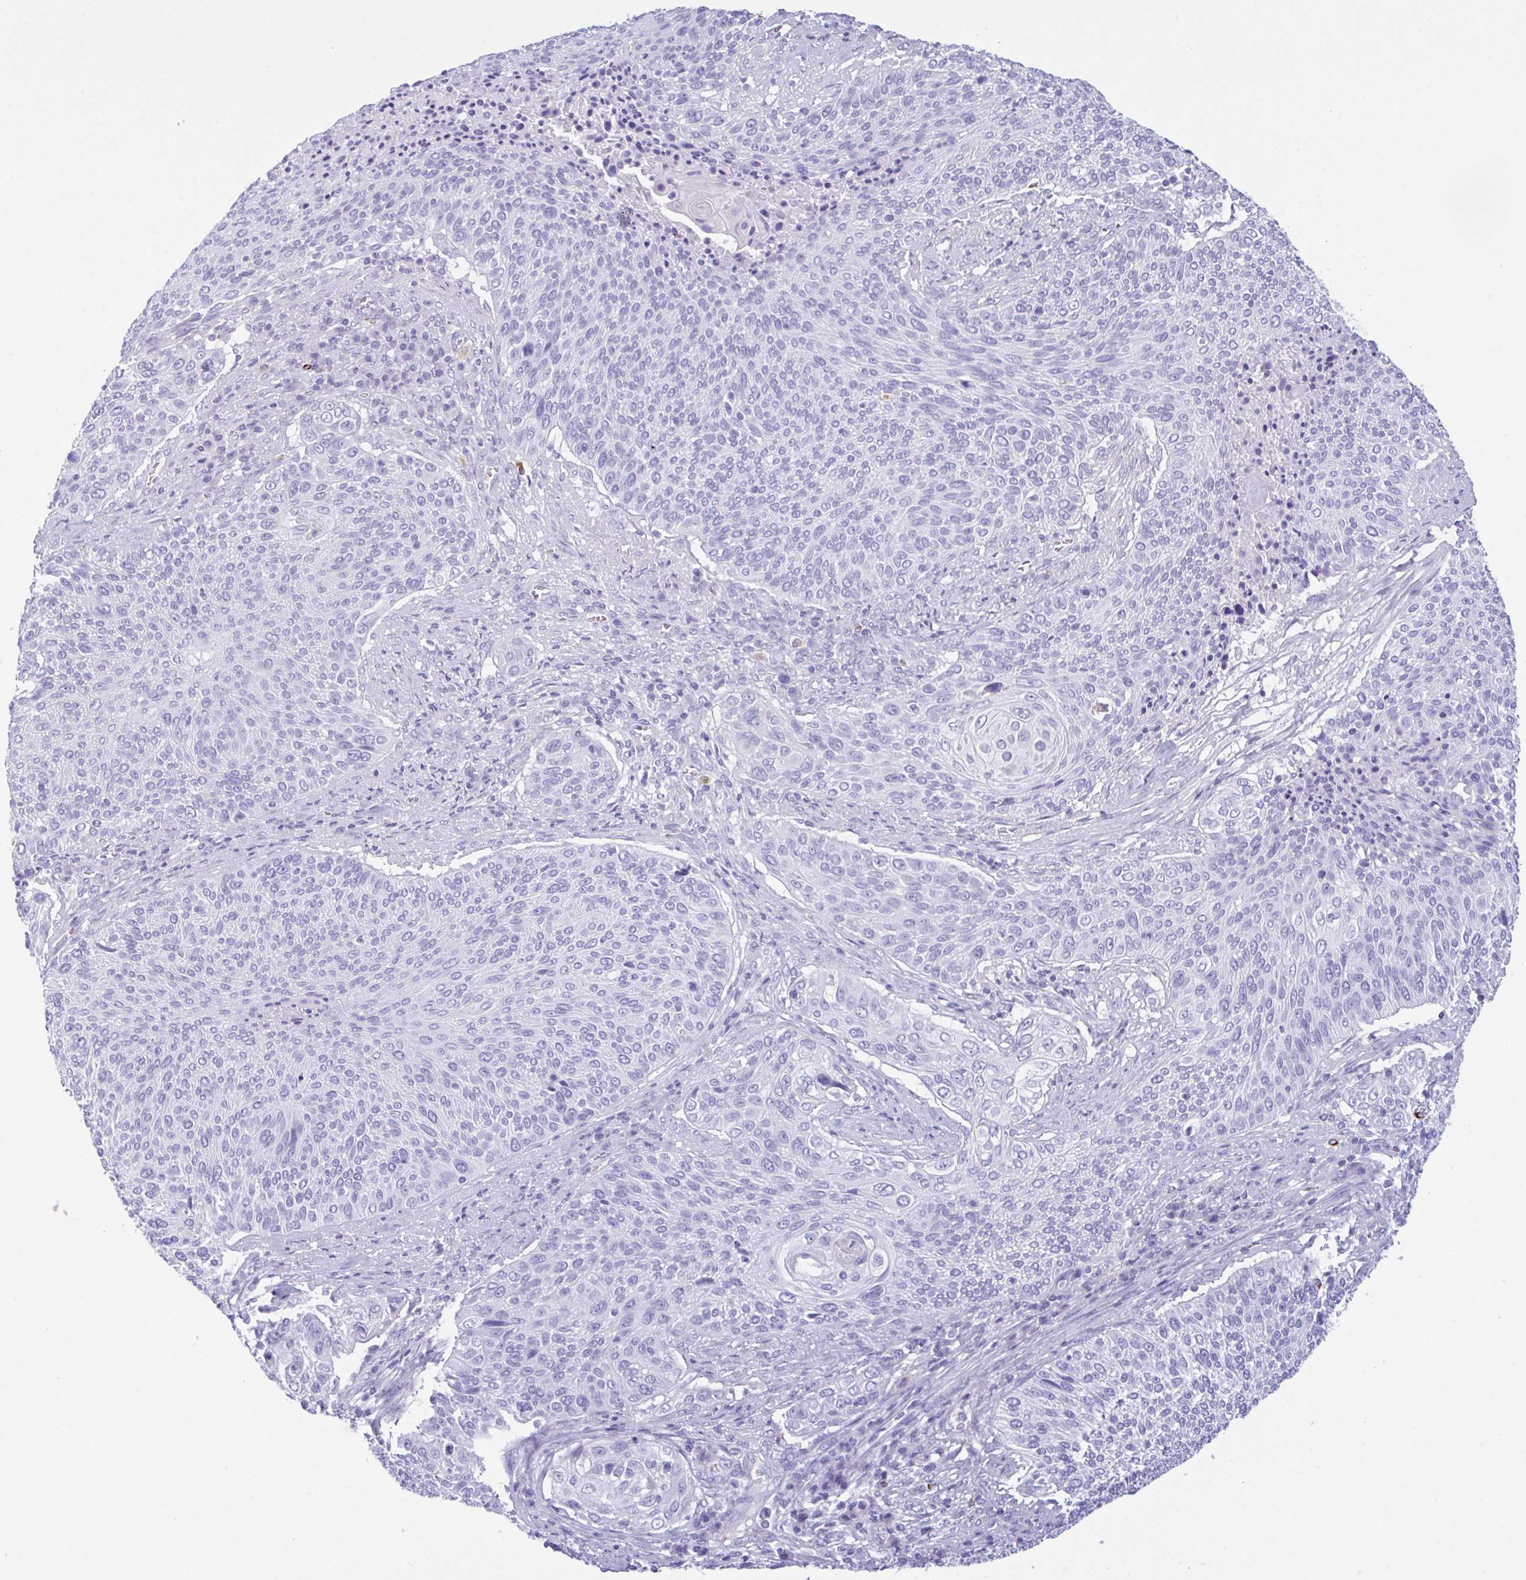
{"staining": {"intensity": "negative", "quantity": "none", "location": "none"}, "tissue": "cervical cancer", "cell_type": "Tumor cells", "image_type": "cancer", "snomed": [{"axis": "morphology", "description": "Squamous cell carcinoma, NOS"}, {"axis": "topography", "description": "Cervix"}], "caption": "Cervical cancer was stained to show a protein in brown. There is no significant staining in tumor cells.", "gene": "NDUFAF8", "patient": {"sex": "female", "age": 31}}